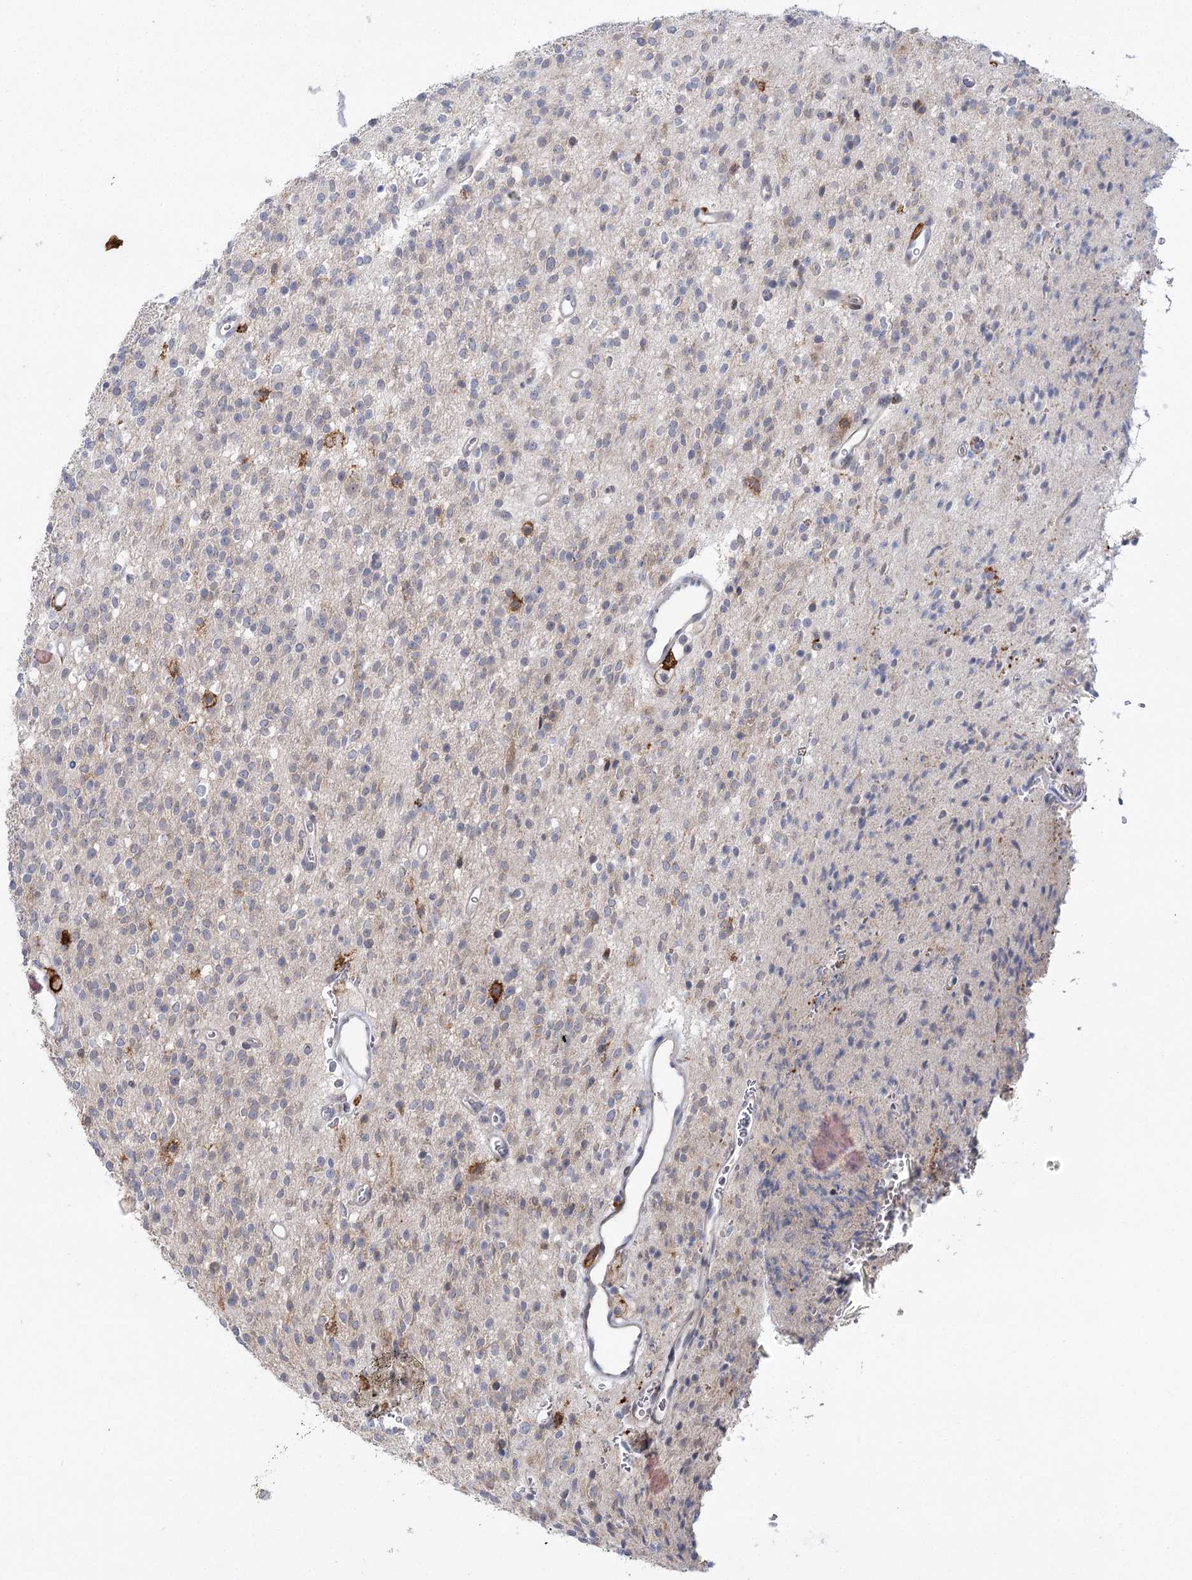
{"staining": {"intensity": "negative", "quantity": "none", "location": "none"}, "tissue": "glioma", "cell_type": "Tumor cells", "image_type": "cancer", "snomed": [{"axis": "morphology", "description": "Glioma, malignant, High grade"}, {"axis": "topography", "description": "Brain"}], "caption": "The histopathology image reveals no staining of tumor cells in glioma. (DAB immunohistochemistry (IHC), high magnification).", "gene": "PIWIL4", "patient": {"sex": "male", "age": 34}}